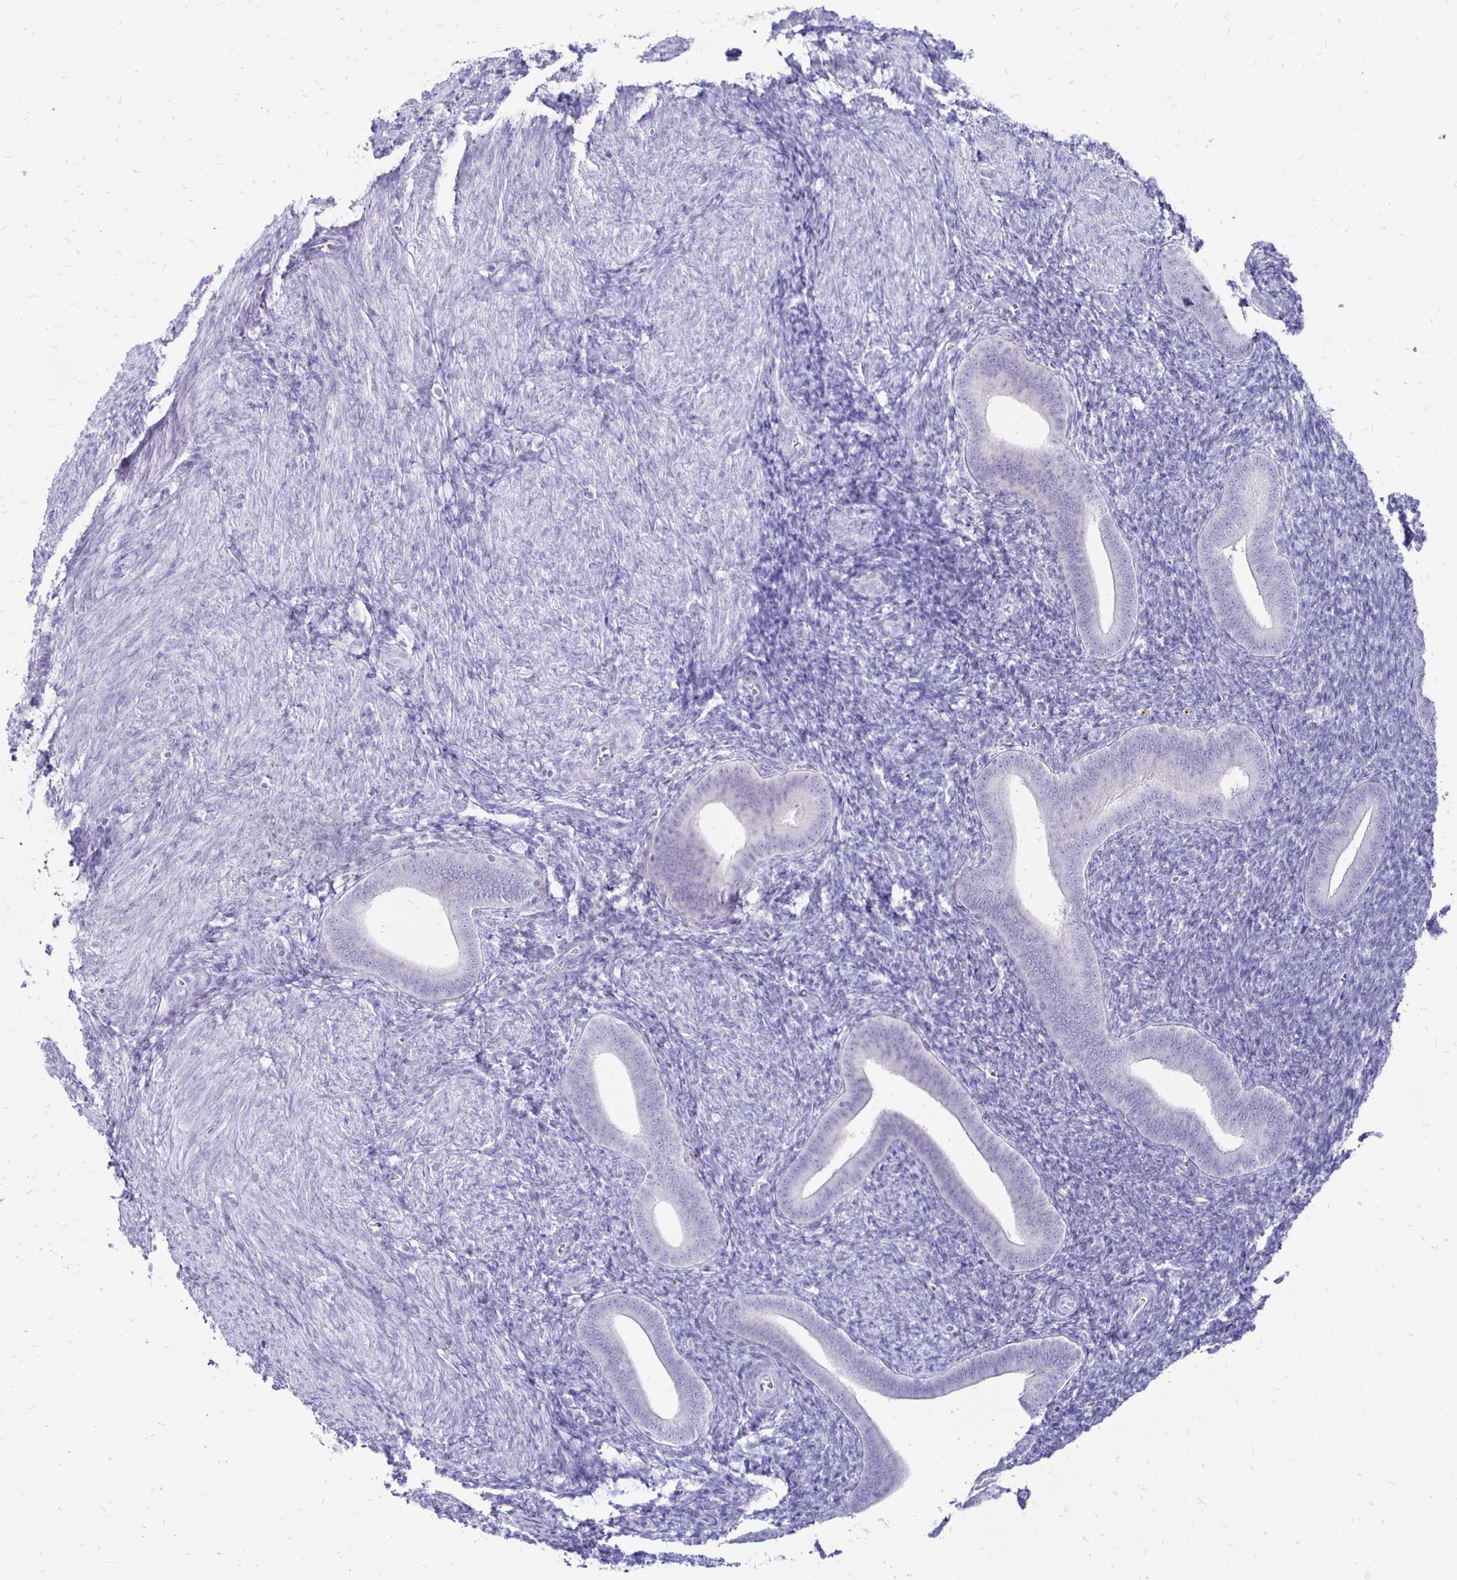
{"staining": {"intensity": "negative", "quantity": "none", "location": "none"}, "tissue": "endometrium", "cell_type": "Cells in endometrial stroma", "image_type": "normal", "snomed": [{"axis": "morphology", "description": "Normal tissue, NOS"}, {"axis": "topography", "description": "Endometrium"}], "caption": "Protein analysis of benign endometrium displays no significant expression in cells in endometrial stroma. (DAB (3,3'-diaminobenzidine) immunohistochemistry with hematoxylin counter stain).", "gene": "IRGC", "patient": {"sex": "female", "age": 25}}